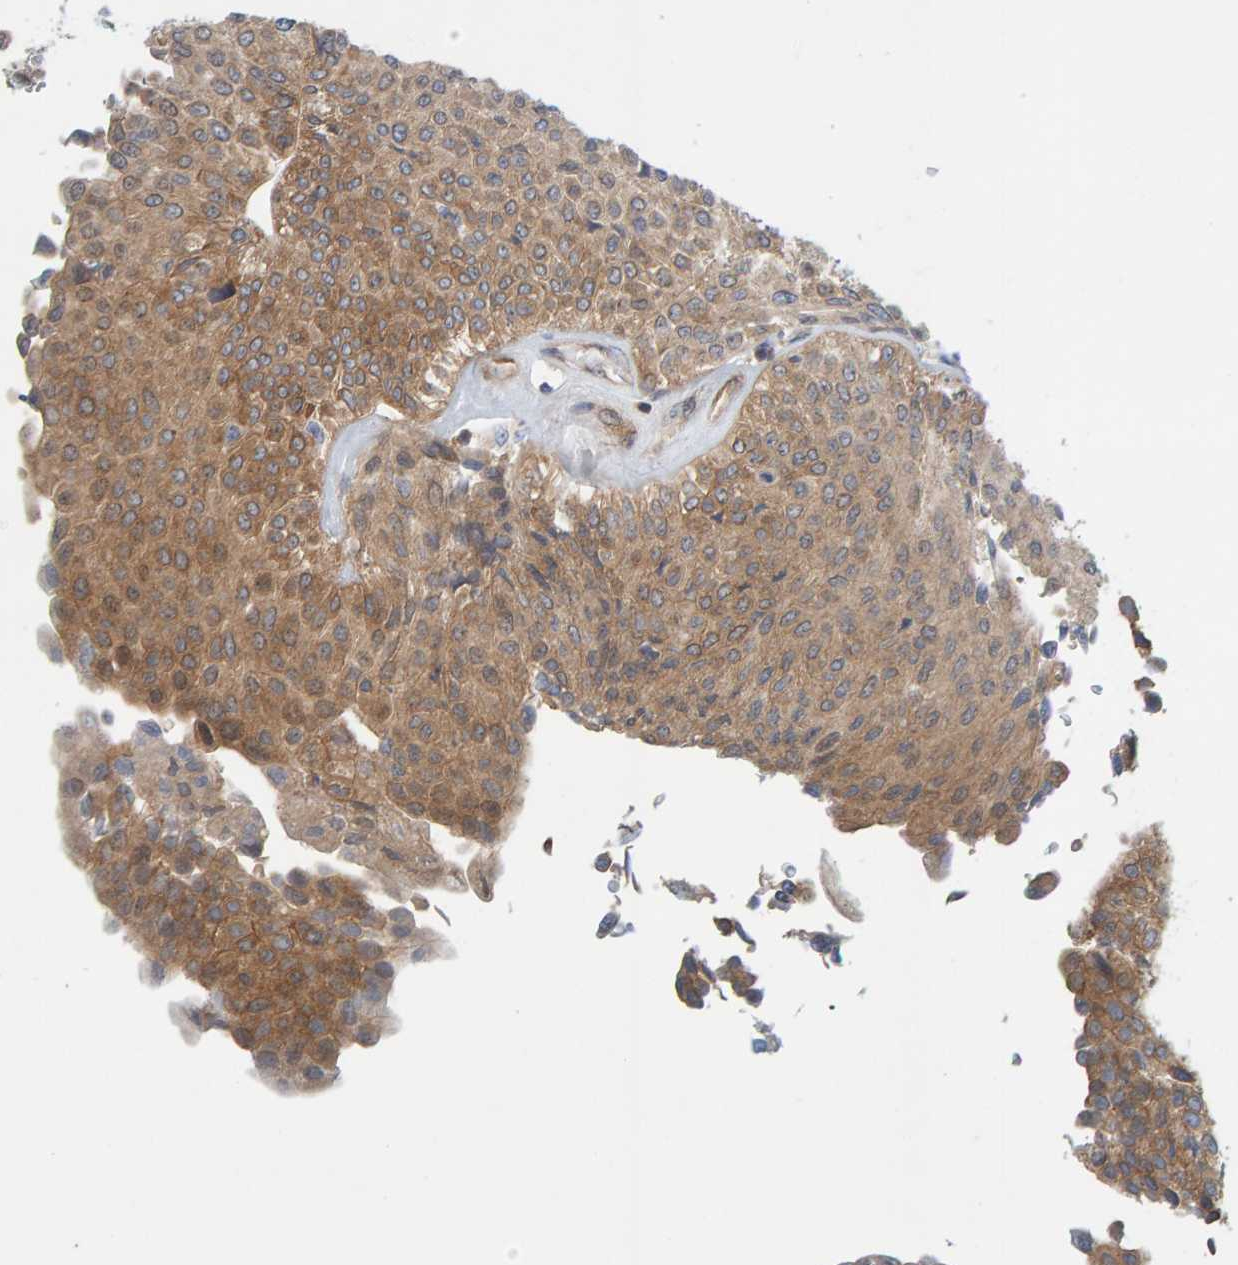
{"staining": {"intensity": "moderate", "quantity": "25%-75%", "location": "cytoplasmic/membranous"}, "tissue": "urothelial cancer", "cell_type": "Tumor cells", "image_type": "cancer", "snomed": [{"axis": "morphology", "description": "Urothelial carcinoma, Low grade"}, {"axis": "topography", "description": "Urinary bladder"}], "caption": "The micrograph demonstrates a brown stain indicating the presence of a protein in the cytoplasmic/membranous of tumor cells in urothelial cancer.", "gene": "PRKD2", "patient": {"sex": "male", "age": 78}}